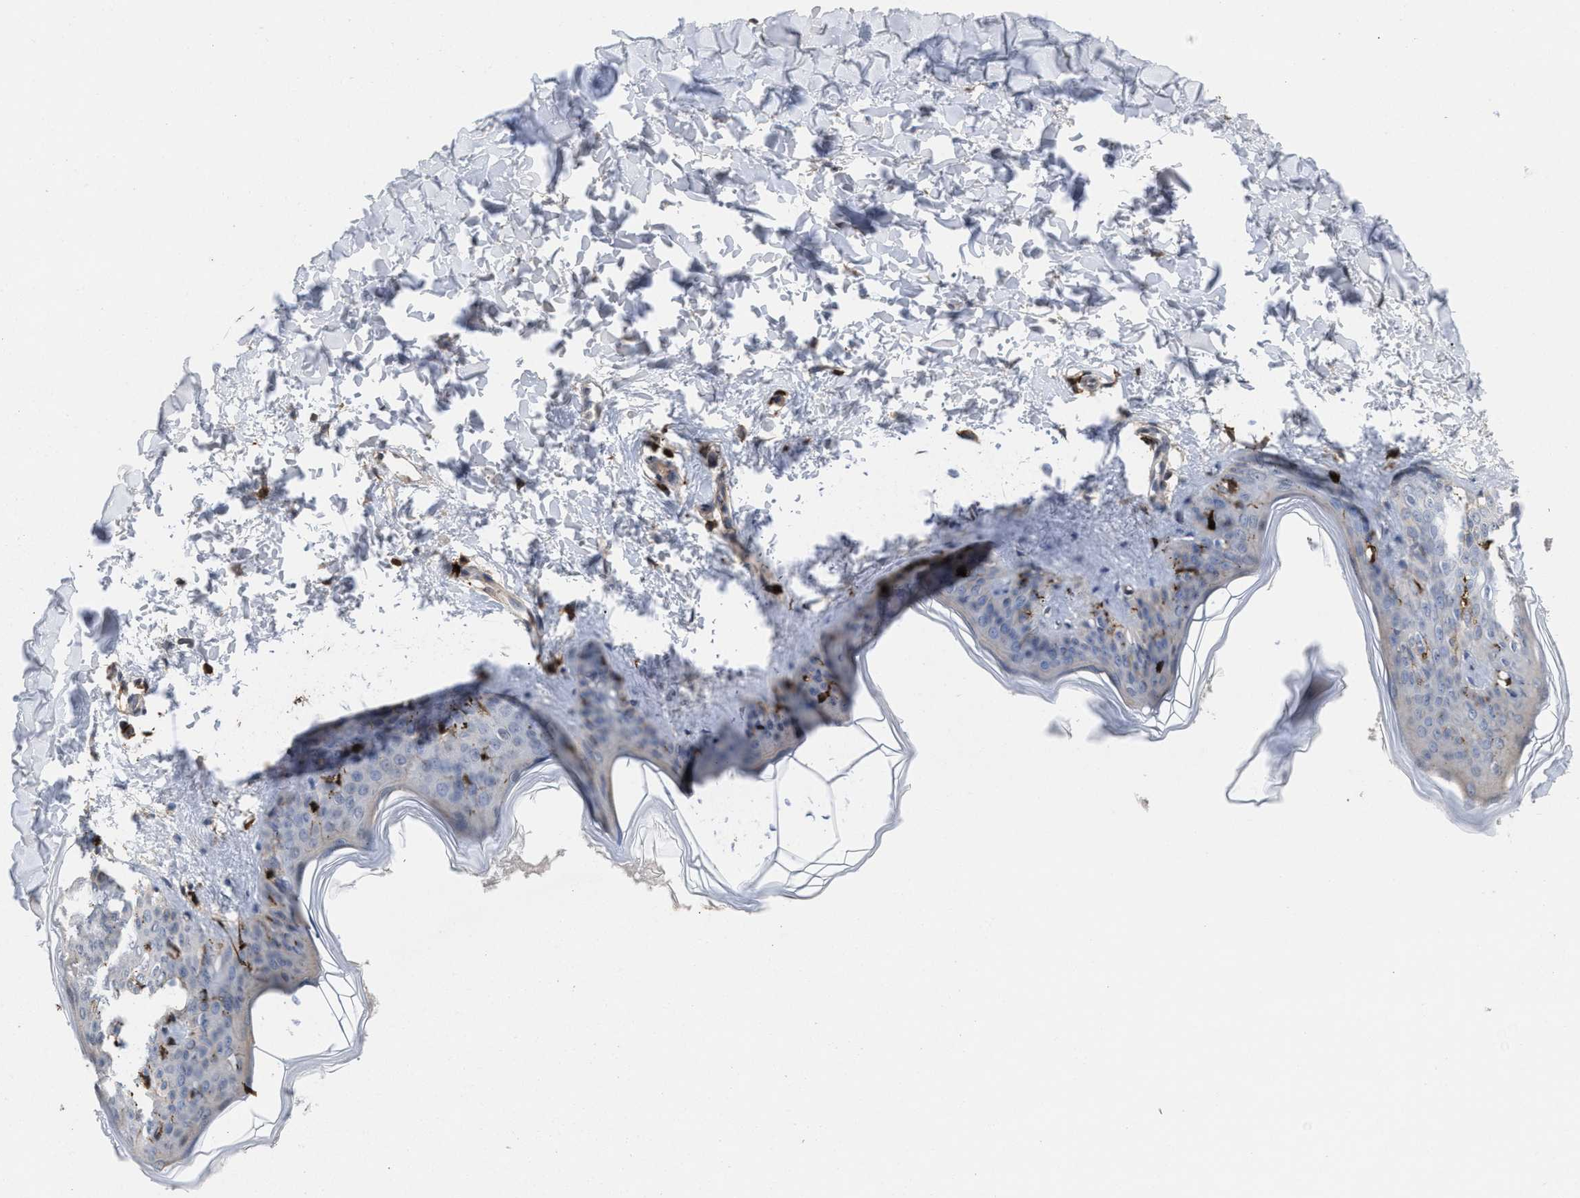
{"staining": {"intensity": "strong", "quantity": ">75%", "location": "cytoplasmic/membranous"}, "tissue": "skin", "cell_type": "Fibroblasts", "image_type": "normal", "snomed": [{"axis": "morphology", "description": "Normal tissue, NOS"}, {"axis": "topography", "description": "Skin"}], "caption": "Protein analysis of benign skin displays strong cytoplasmic/membranous positivity in about >75% of fibroblasts. The staining is performed using DAB (3,3'-diaminobenzidine) brown chromogen to label protein expression. The nuclei are counter-stained blue using hematoxylin.", "gene": "PTPRE", "patient": {"sex": "female", "age": 17}}